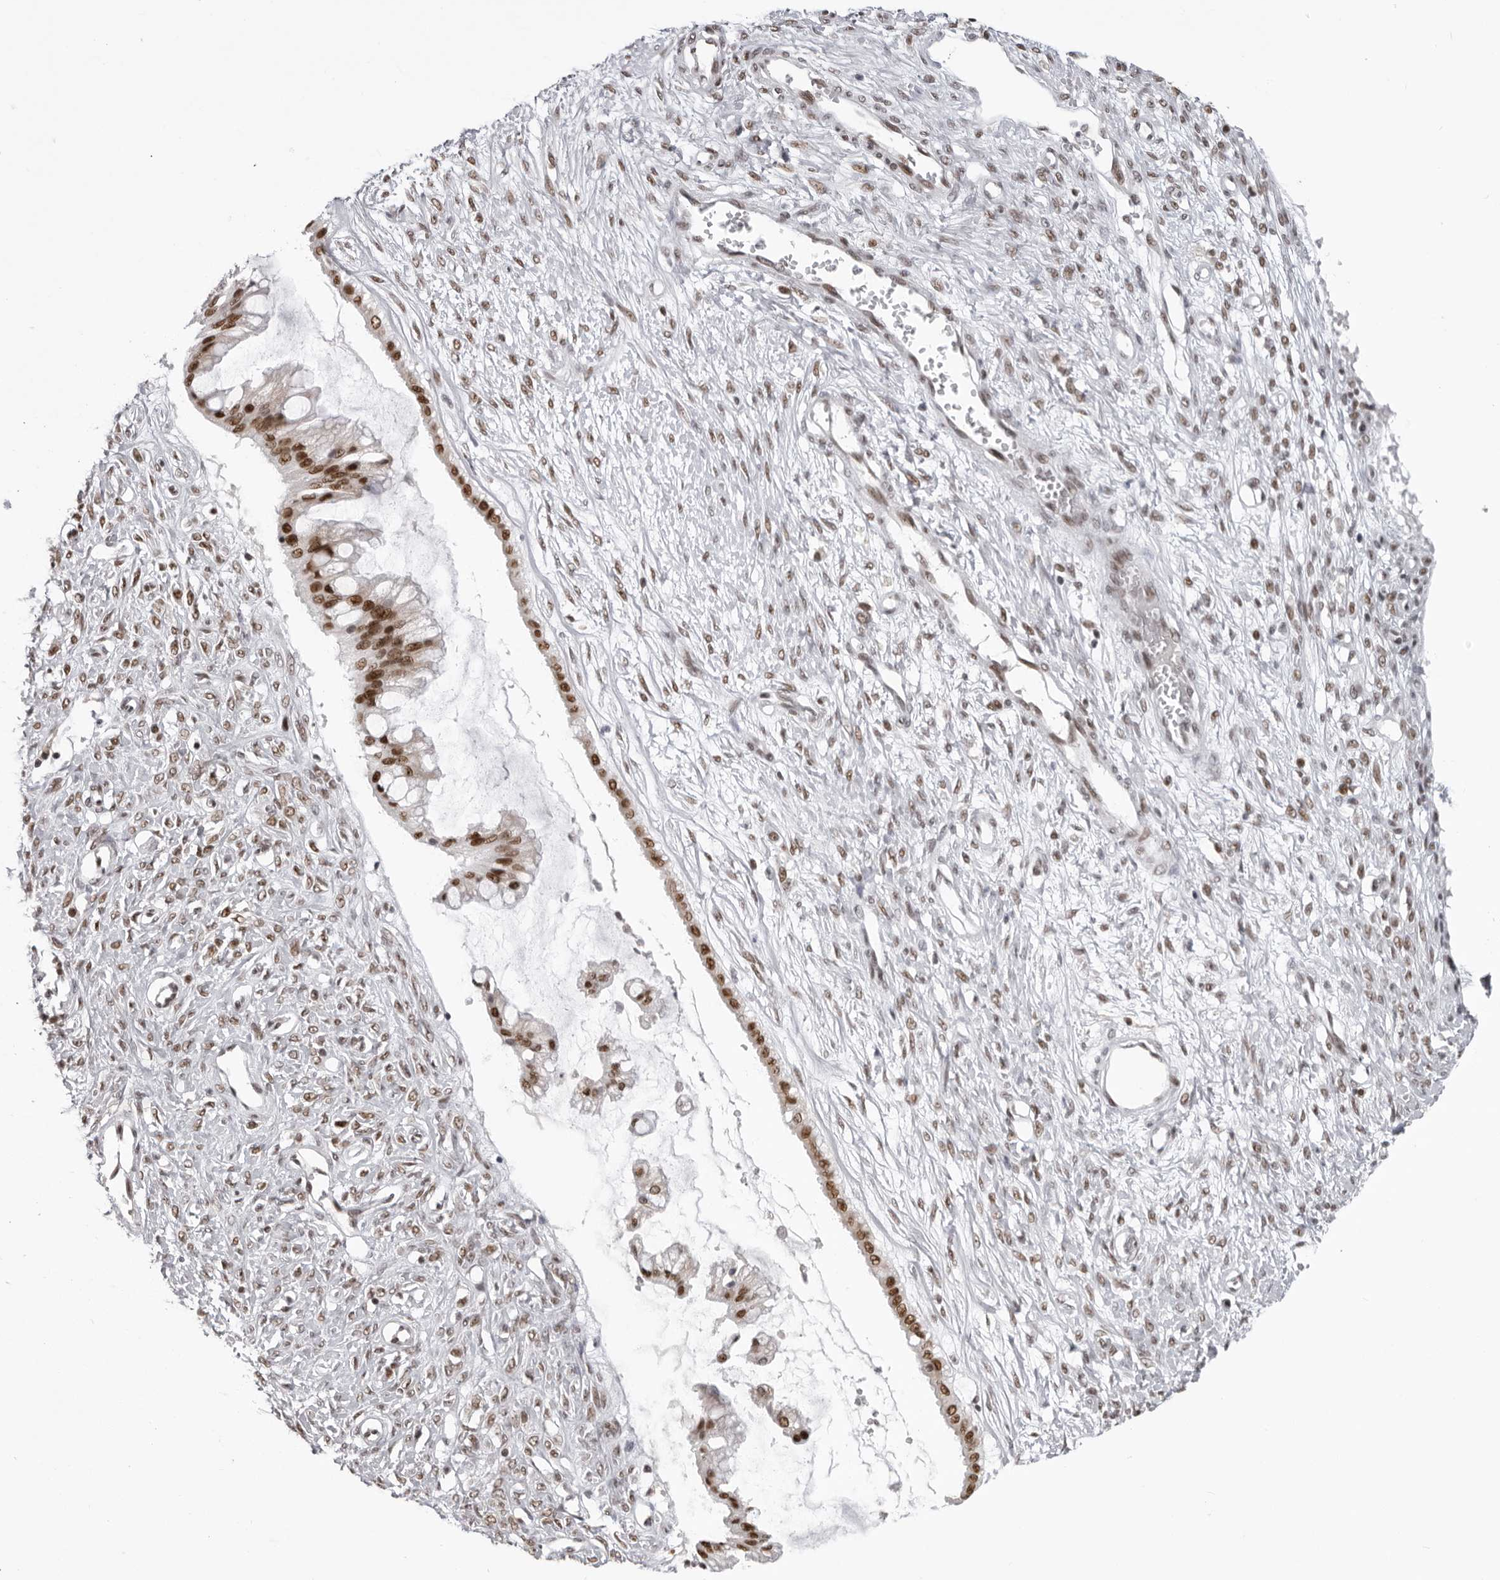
{"staining": {"intensity": "moderate", "quantity": ">75%", "location": "nuclear"}, "tissue": "ovarian cancer", "cell_type": "Tumor cells", "image_type": "cancer", "snomed": [{"axis": "morphology", "description": "Cystadenocarcinoma, mucinous, NOS"}, {"axis": "topography", "description": "Ovary"}], "caption": "Ovarian cancer (mucinous cystadenocarcinoma) stained for a protein shows moderate nuclear positivity in tumor cells.", "gene": "HEXIM2", "patient": {"sex": "female", "age": 73}}